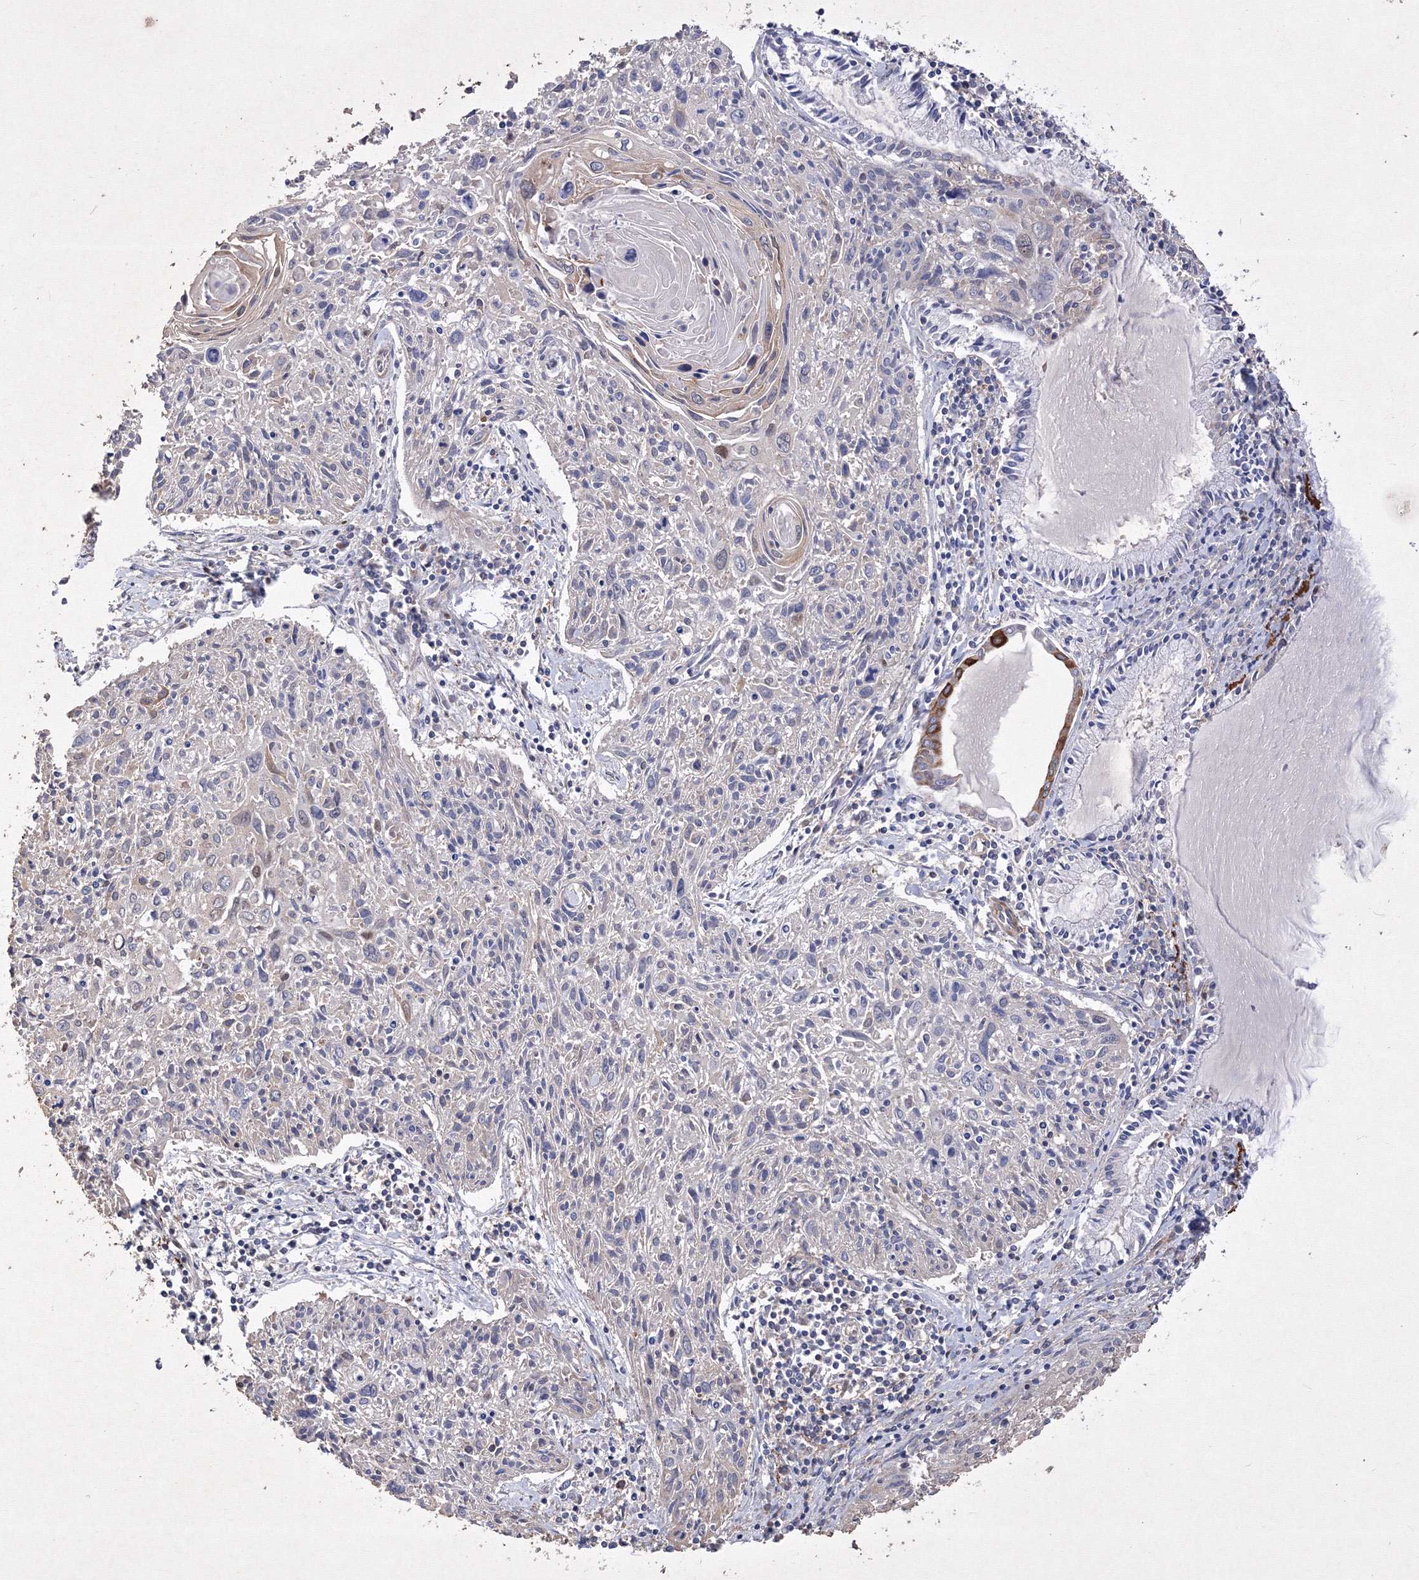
{"staining": {"intensity": "moderate", "quantity": "<25%", "location": "cytoplasmic/membranous"}, "tissue": "cervical cancer", "cell_type": "Tumor cells", "image_type": "cancer", "snomed": [{"axis": "morphology", "description": "Squamous cell carcinoma, NOS"}, {"axis": "topography", "description": "Cervix"}], "caption": "Immunohistochemistry (DAB (3,3'-diaminobenzidine)) staining of cervical cancer exhibits moderate cytoplasmic/membranous protein positivity in about <25% of tumor cells. The protein is stained brown, and the nuclei are stained in blue (DAB IHC with brightfield microscopy, high magnification).", "gene": "SNX18", "patient": {"sex": "female", "age": 51}}